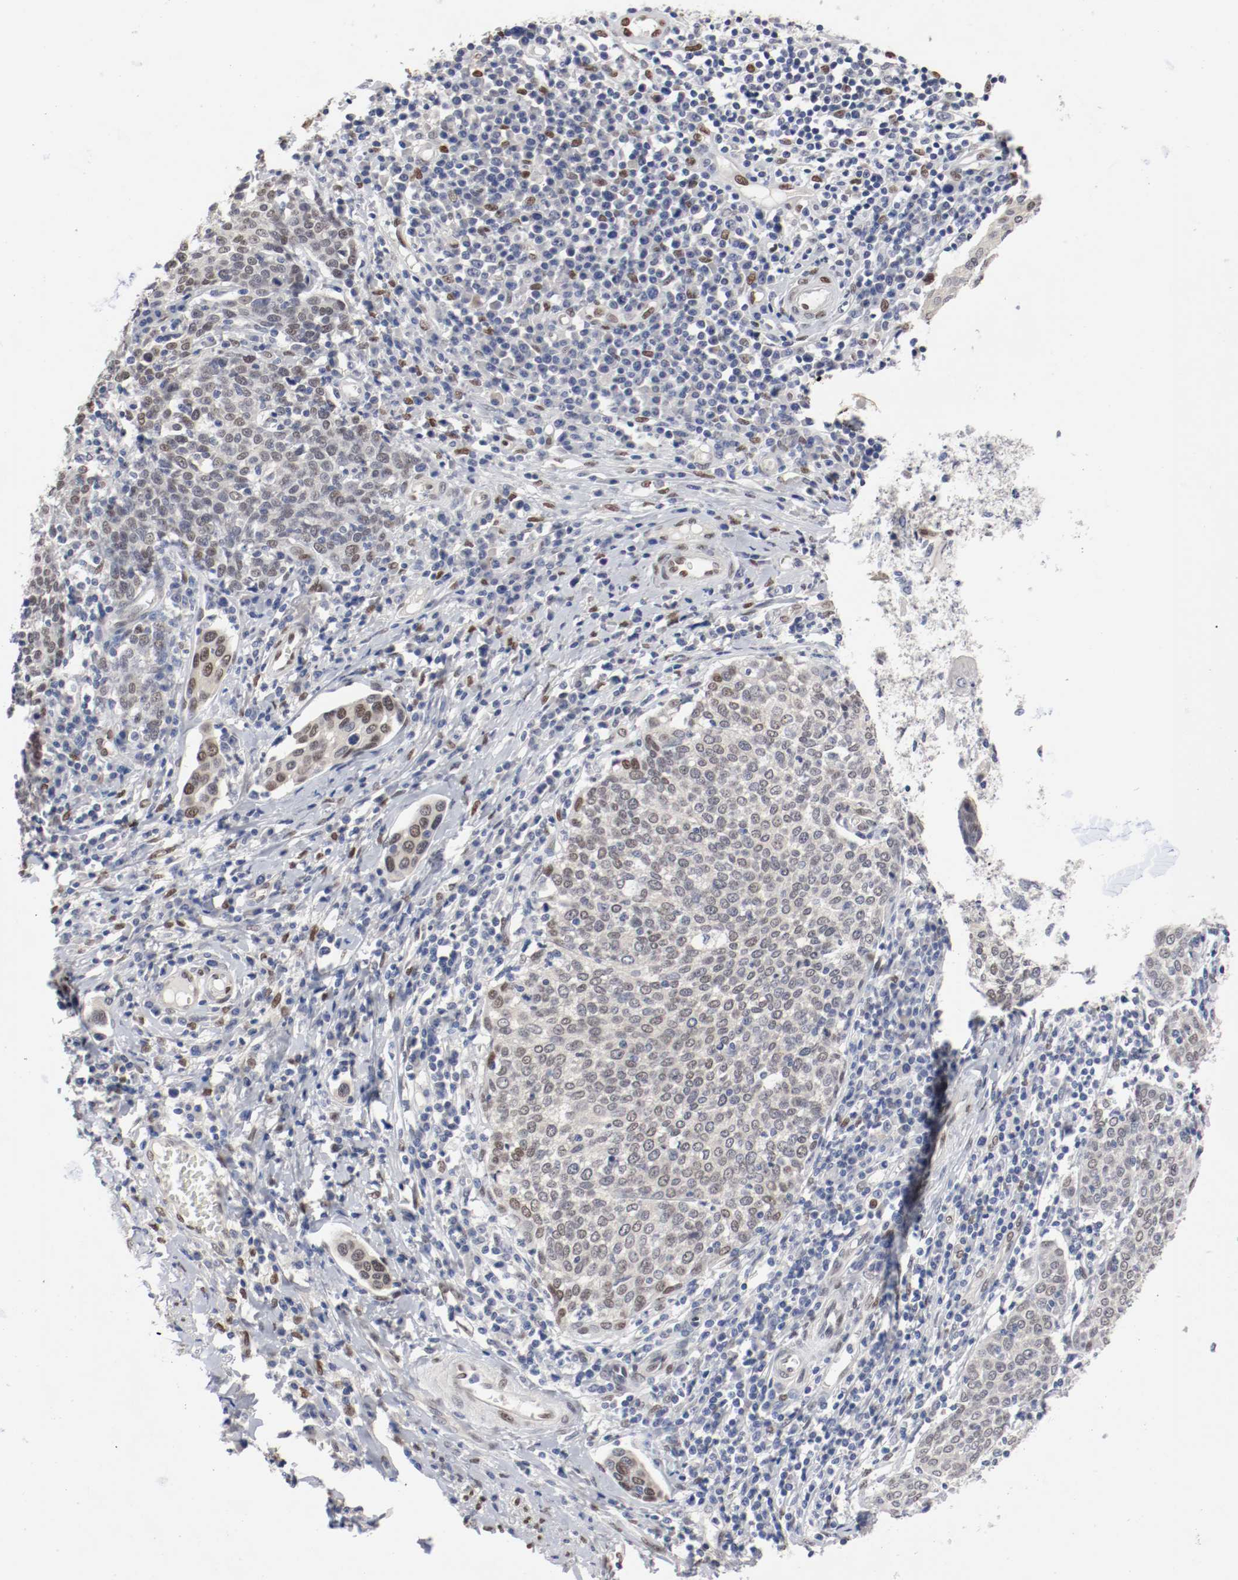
{"staining": {"intensity": "moderate", "quantity": "25%-75%", "location": "nuclear"}, "tissue": "cervical cancer", "cell_type": "Tumor cells", "image_type": "cancer", "snomed": [{"axis": "morphology", "description": "Squamous cell carcinoma, NOS"}, {"axis": "topography", "description": "Cervix"}], "caption": "Immunohistochemical staining of human cervical squamous cell carcinoma exhibits moderate nuclear protein staining in approximately 25%-75% of tumor cells.", "gene": "FOSL2", "patient": {"sex": "female", "age": 40}}